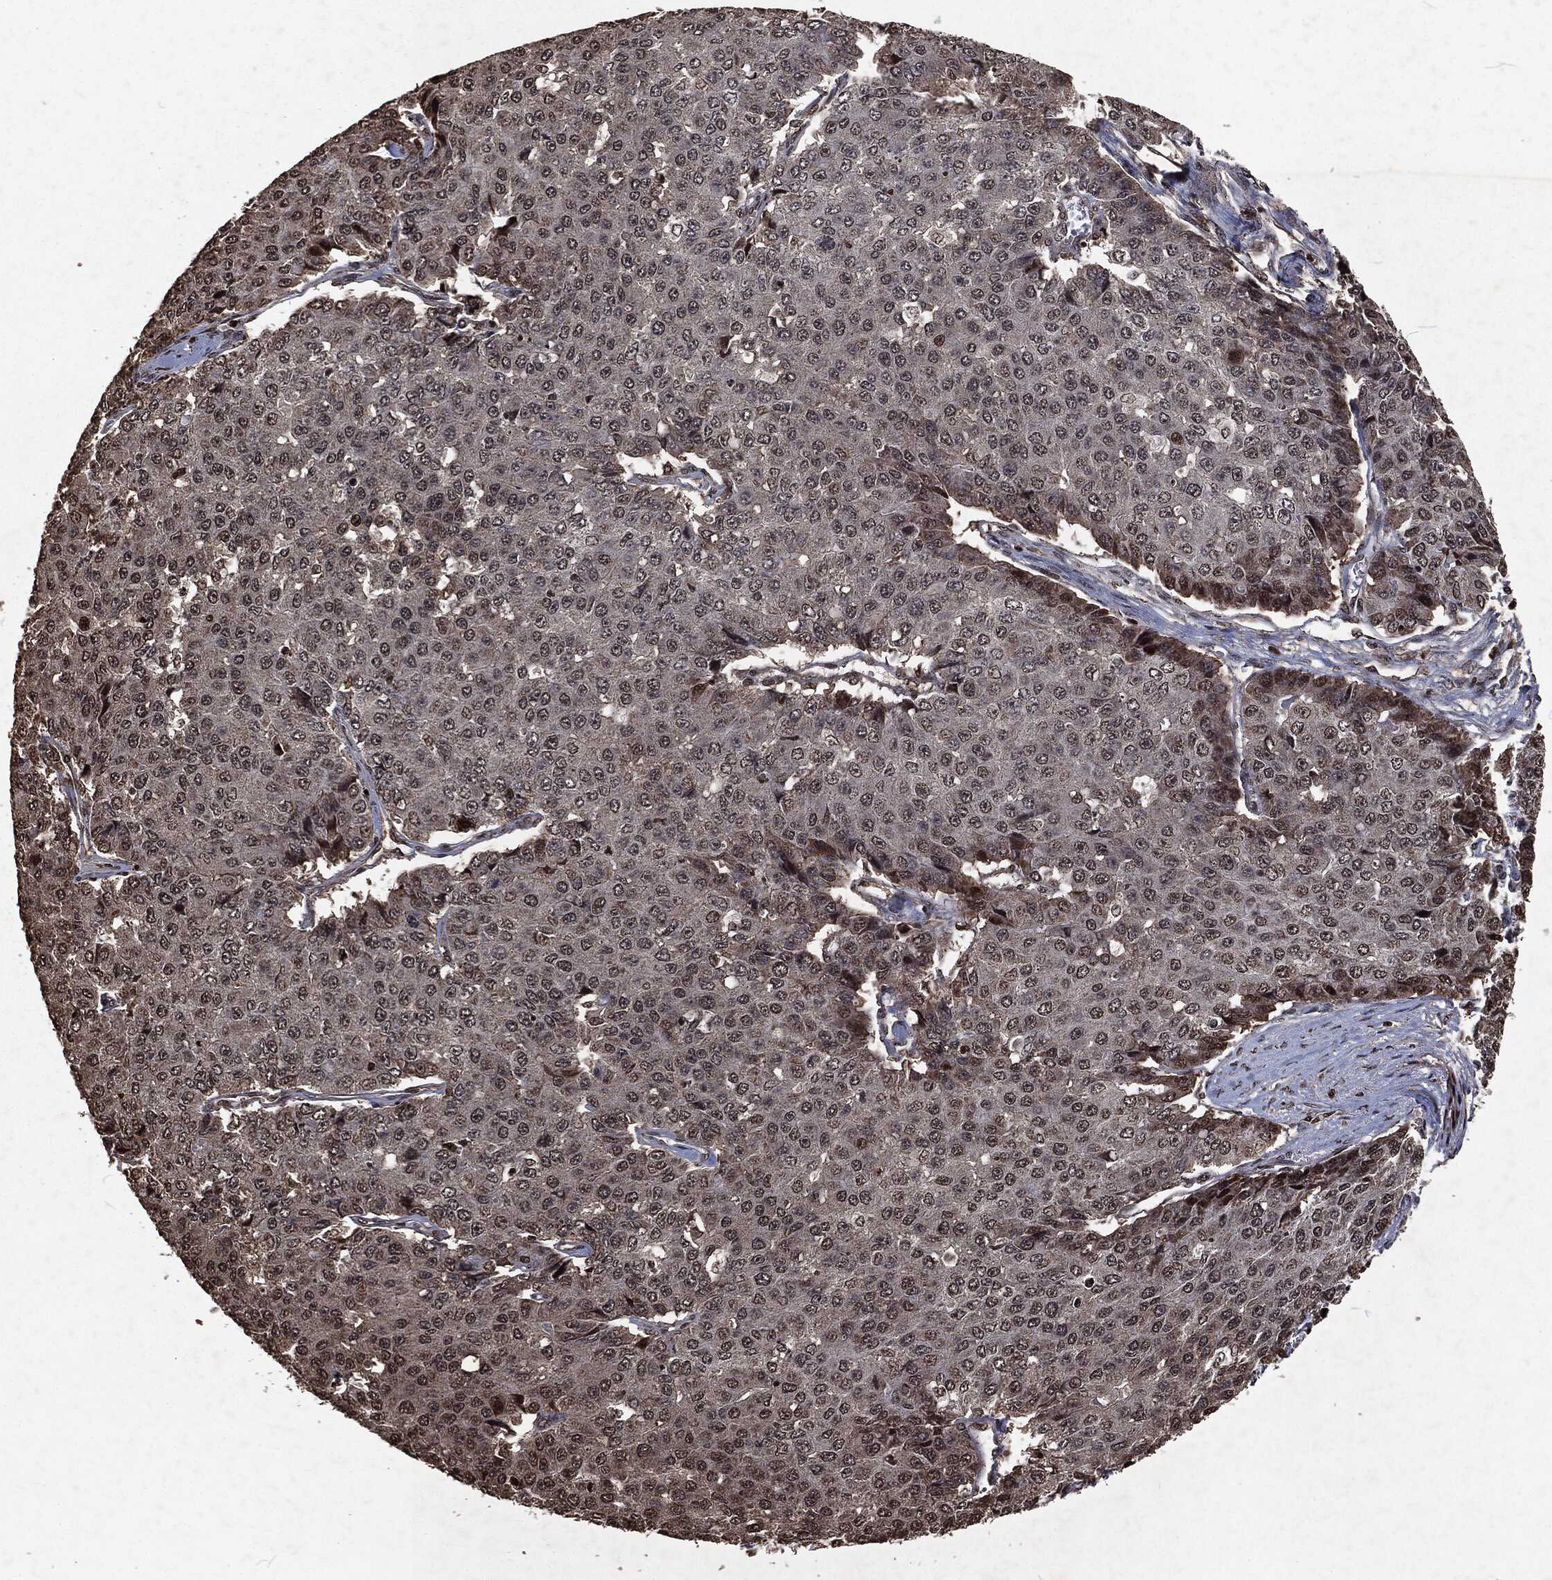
{"staining": {"intensity": "moderate", "quantity": "<25%", "location": "cytoplasmic/membranous,nuclear"}, "tissue": "pancreatic cancer", "cell_type": "Tumor cells", "image_type": "cancer", "snomed": [{"axis": "morphology", "description": "Normal tissue, NOS"}, {"axis": "morphology", "description": "Adenocarcinoma, NOS"}, {"axis": "topography", "description": "Pancreas"}, {"axis": "topography", "description": "Duodenum"}], "caption": "This micrograph shows adenocarcinoma (pancreatic) stained with immunohistochemistry to label a protein in brown. The cytoplasmic/membranous and nuclear of tumor cells show moderate positivity for the protein. Nuclei are counter-stained blue.", "gene": "SNAI1", "patient": {"sex": "male", "age": 50}}